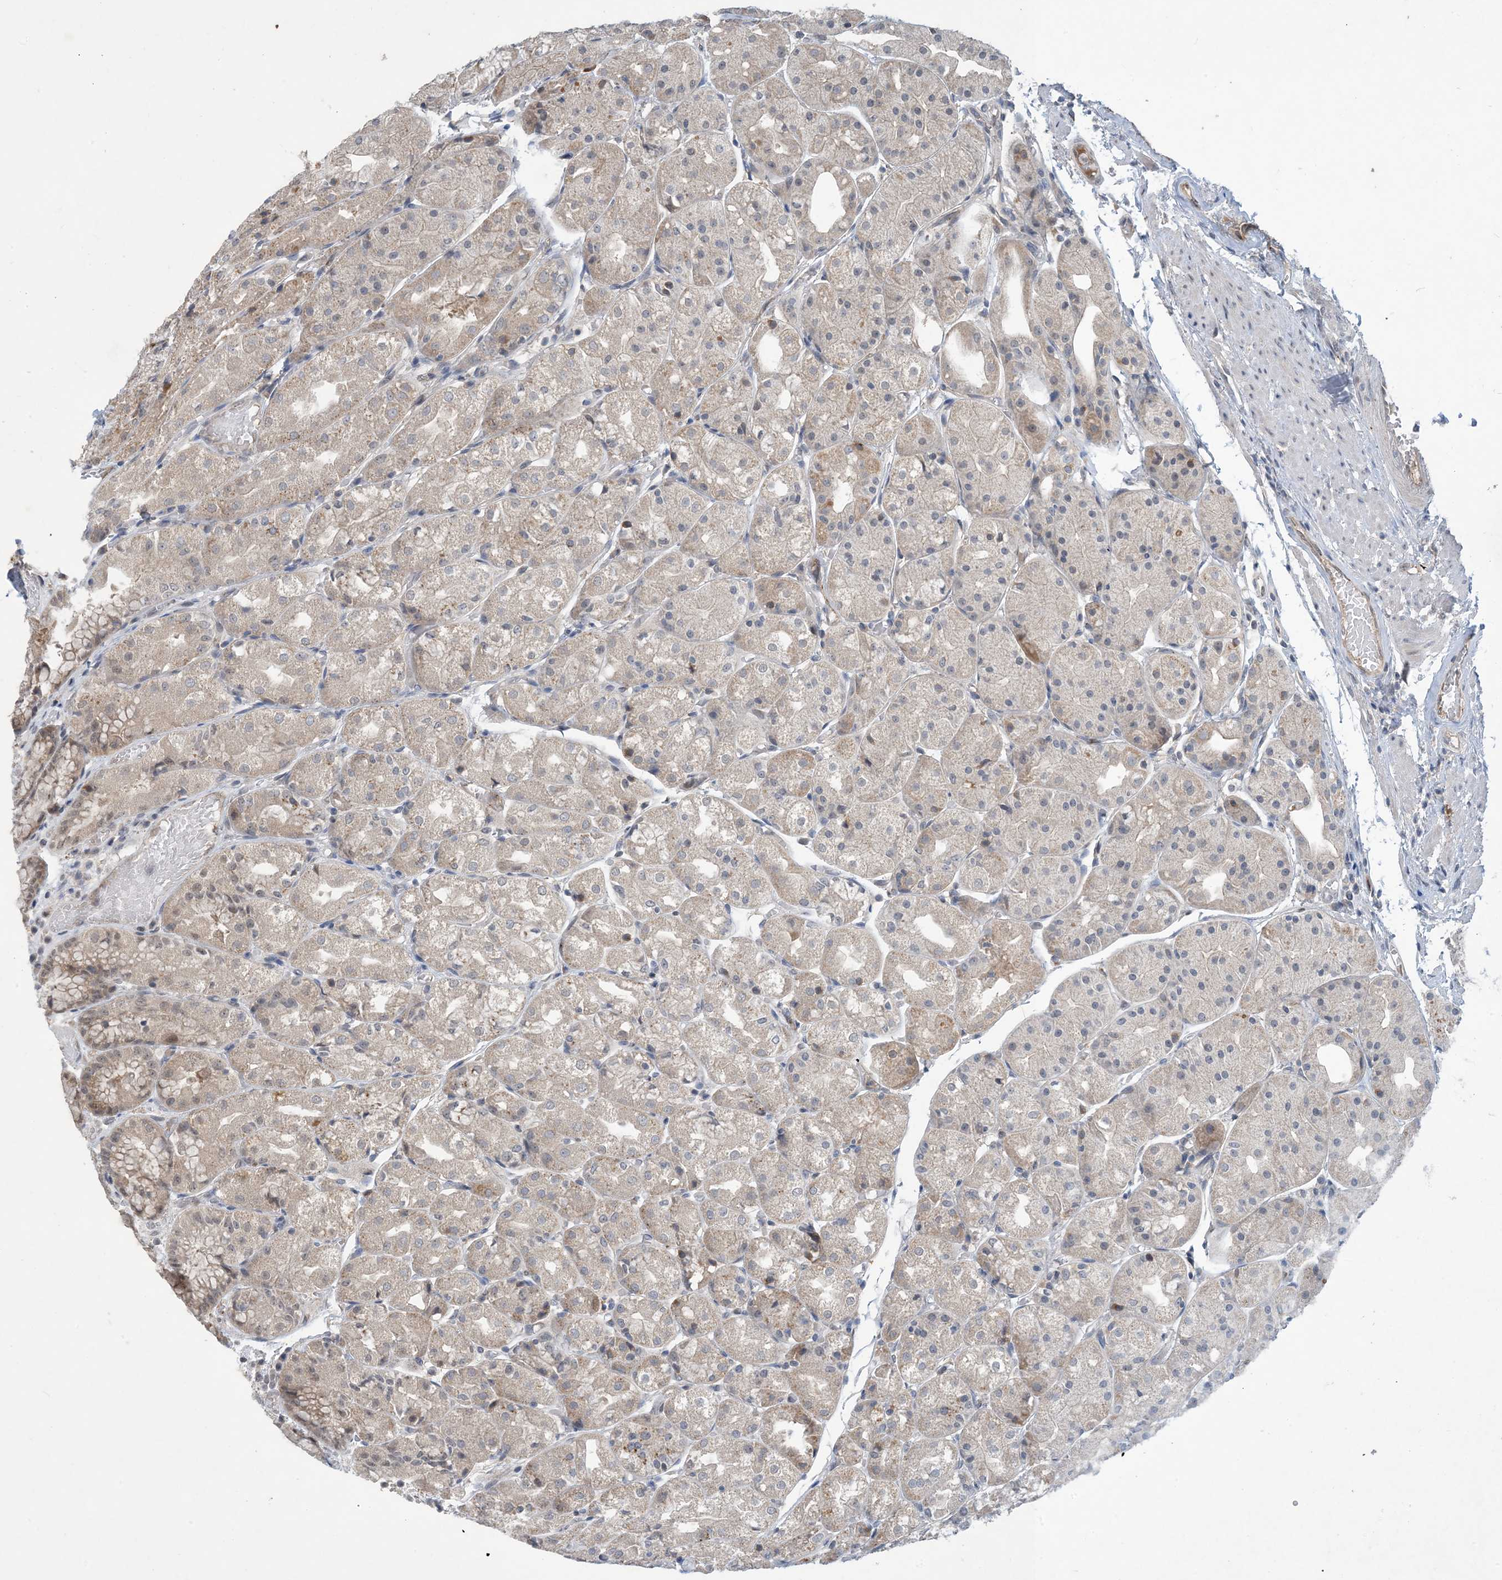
{"staining": {"intensity": "weak", "quantity": "<25%", "location": "cytoplasmic/membranous"}, "tissue": "stomach", "cell_type": "Glandular cells", "image_type": "normal", "snomed": [{"axis": "morphology", "description": "Normal tissue, NOS"}, {"axis": "topography", "description": "Stomach, upper"}], "caption": "A high-resolution photomicrograph shows IHC staining of unremarkable stomach, which displays no significant staining in glandular cells.", "gene": "TINAG", "patient": {"sex": "male", "age": 72}}